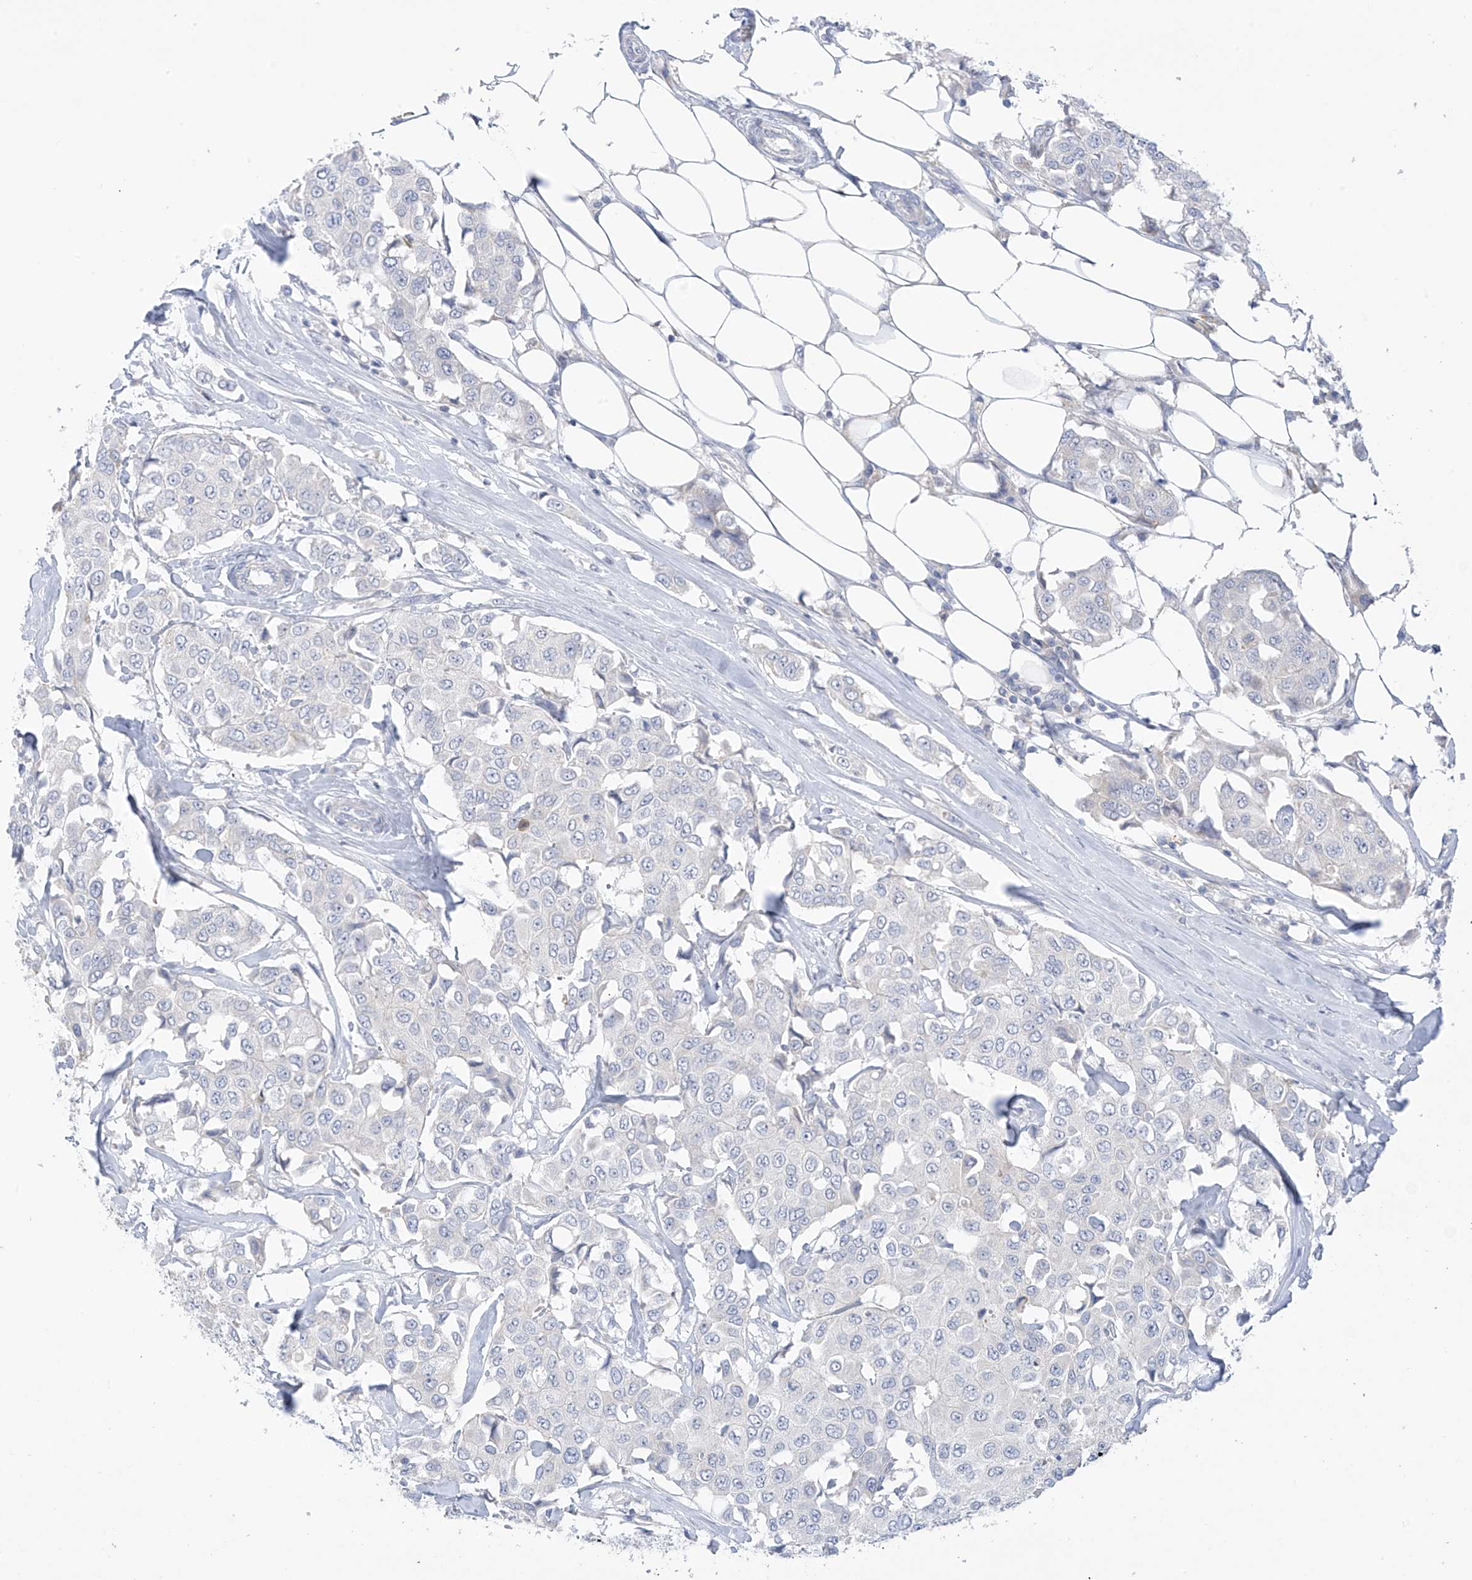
{"staining": {"intensity": "negative", "quantity": "none", "location": "none"}, "tissue": "breast cancer", "cell_type": "Tumor cells", "image_type": "cancer", "snomed": [{"axis": "morphology", "description": "Duct carcinoma"}, {"axis": "topography", "description": "Breast"}], "caption": "Tumor cells are negative for brown protein staining in breast cancer (invasive ductal carcinoma). (DAB immunohistochemistry (IHC), high magnification).", "gene": "SLC6A12", "patient": {"sex": "female", "age": 80}}